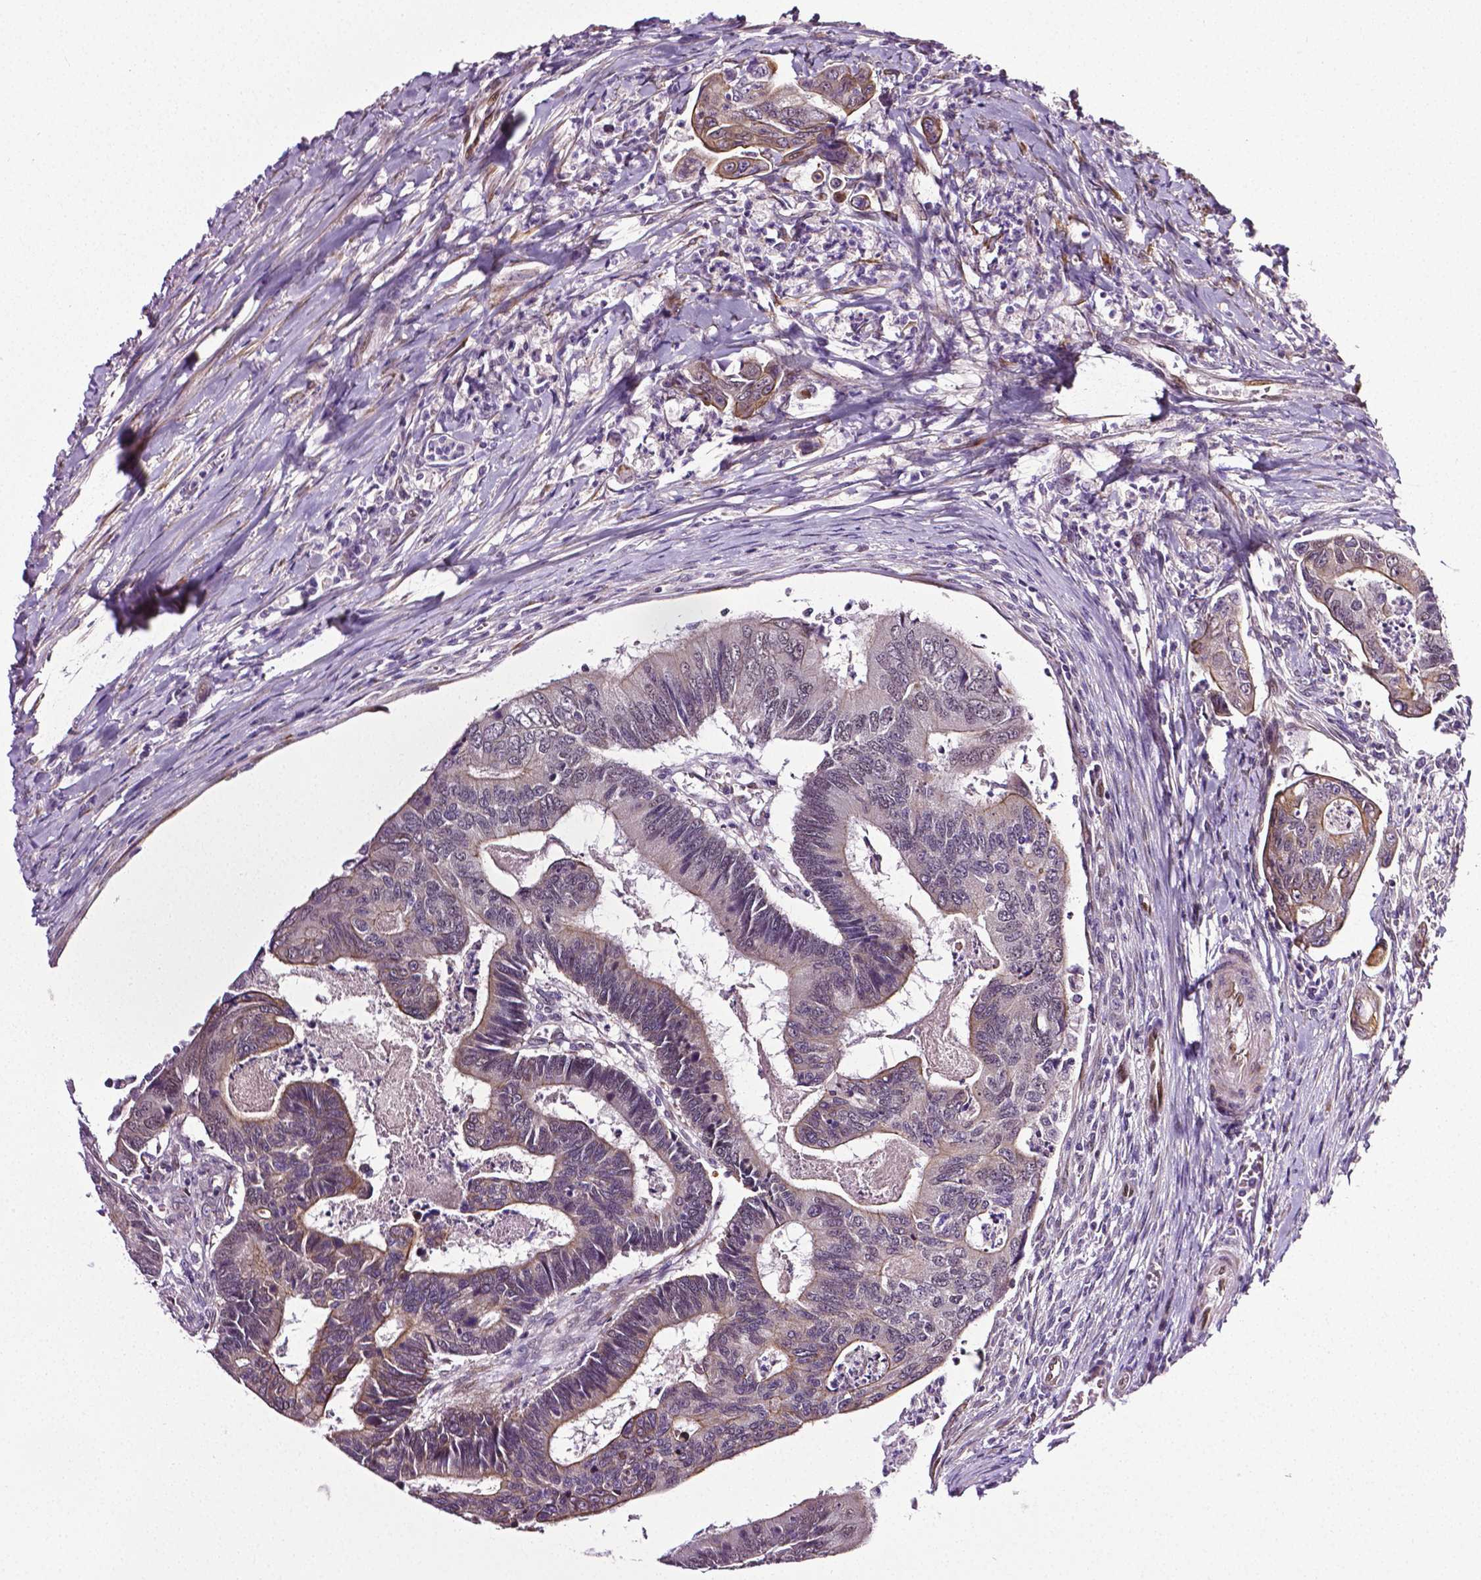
{"staining": {"intensity": "moderate", "quantity": "<25%", "location": "cytoplasmic/membranous"}, "tissue": "colorectal cancer", "cell_type": "Tumor cells", "image_type": "cancer", "snomed": [{"axis": "morphology", "description": "Adenocarcinoma, NOS"}, {"axis": "topography", "description": "Colon"}], "caption": "This histopathology image demonstrates IHC staining of colorectal adenocarcinoma, with low moderate cytoplasmic/membranous positivity in about <25% of tumor cells.", "gene": "PTGER3", "patient": {"sex": "female", "age": 67}}